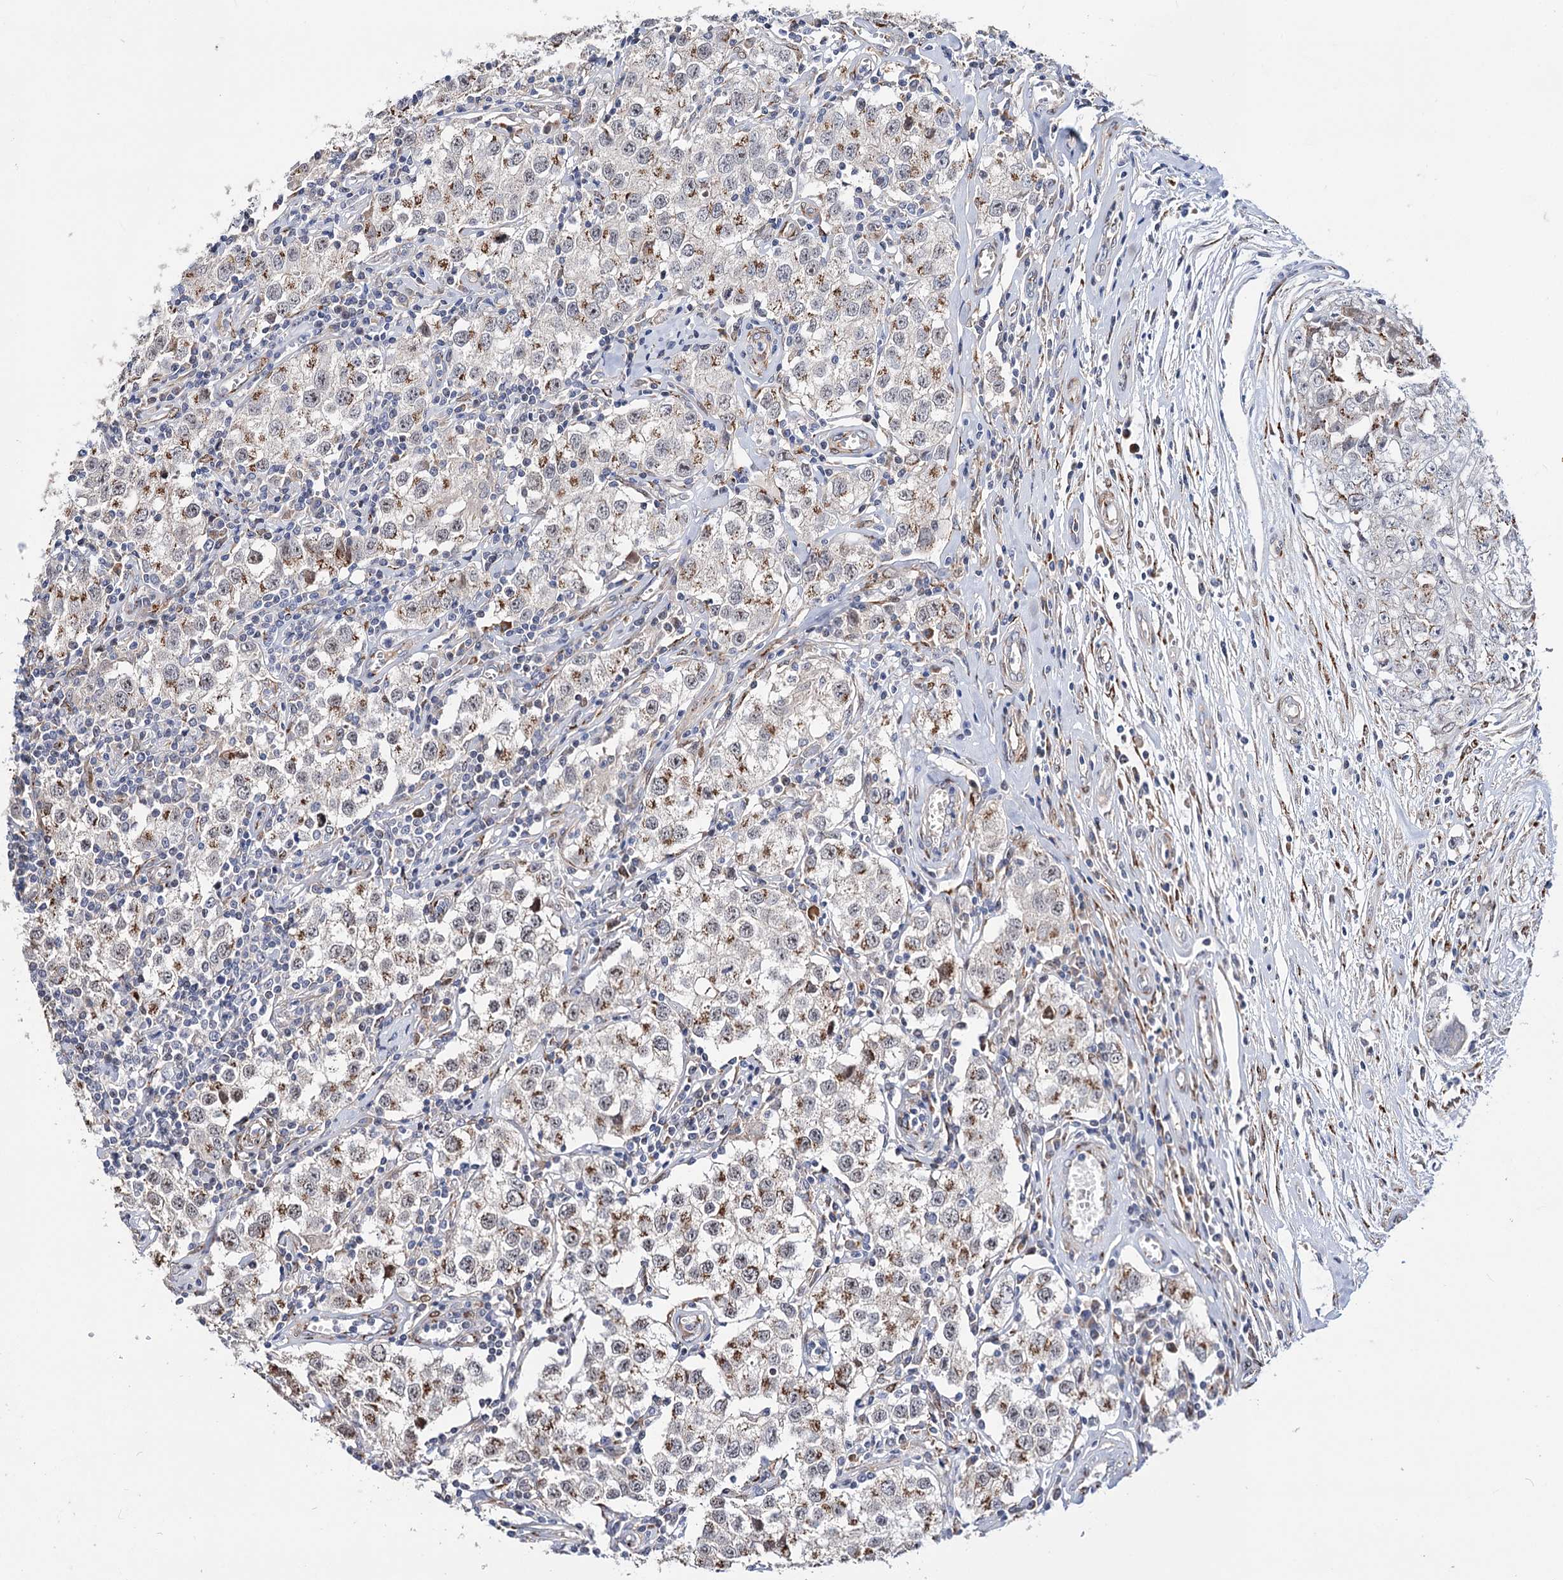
{"staining": {"intensity": "moderate", "quantity": "25%-75%", "location": "cytoplasmic/membranous"}, "tissue": "testis cancer", "cell_type": "Tumor cells", "image_type": "cancer", "snomed": [{"axis": "morphology", "description": "Seminoma, NOS"}, {"axis": "morphology", "description": "Carcinoma, Embryonal, NOS"}, {"axis": "topography", "description": "Testis"}], "caption": "Tumor cells show medium levels of moderate cytoplasmic/membranous expression in about 25%-75% of cells in human testis cancer.", "gene": "C11orf96", "patient": {"sex": "male", "age": 43}}